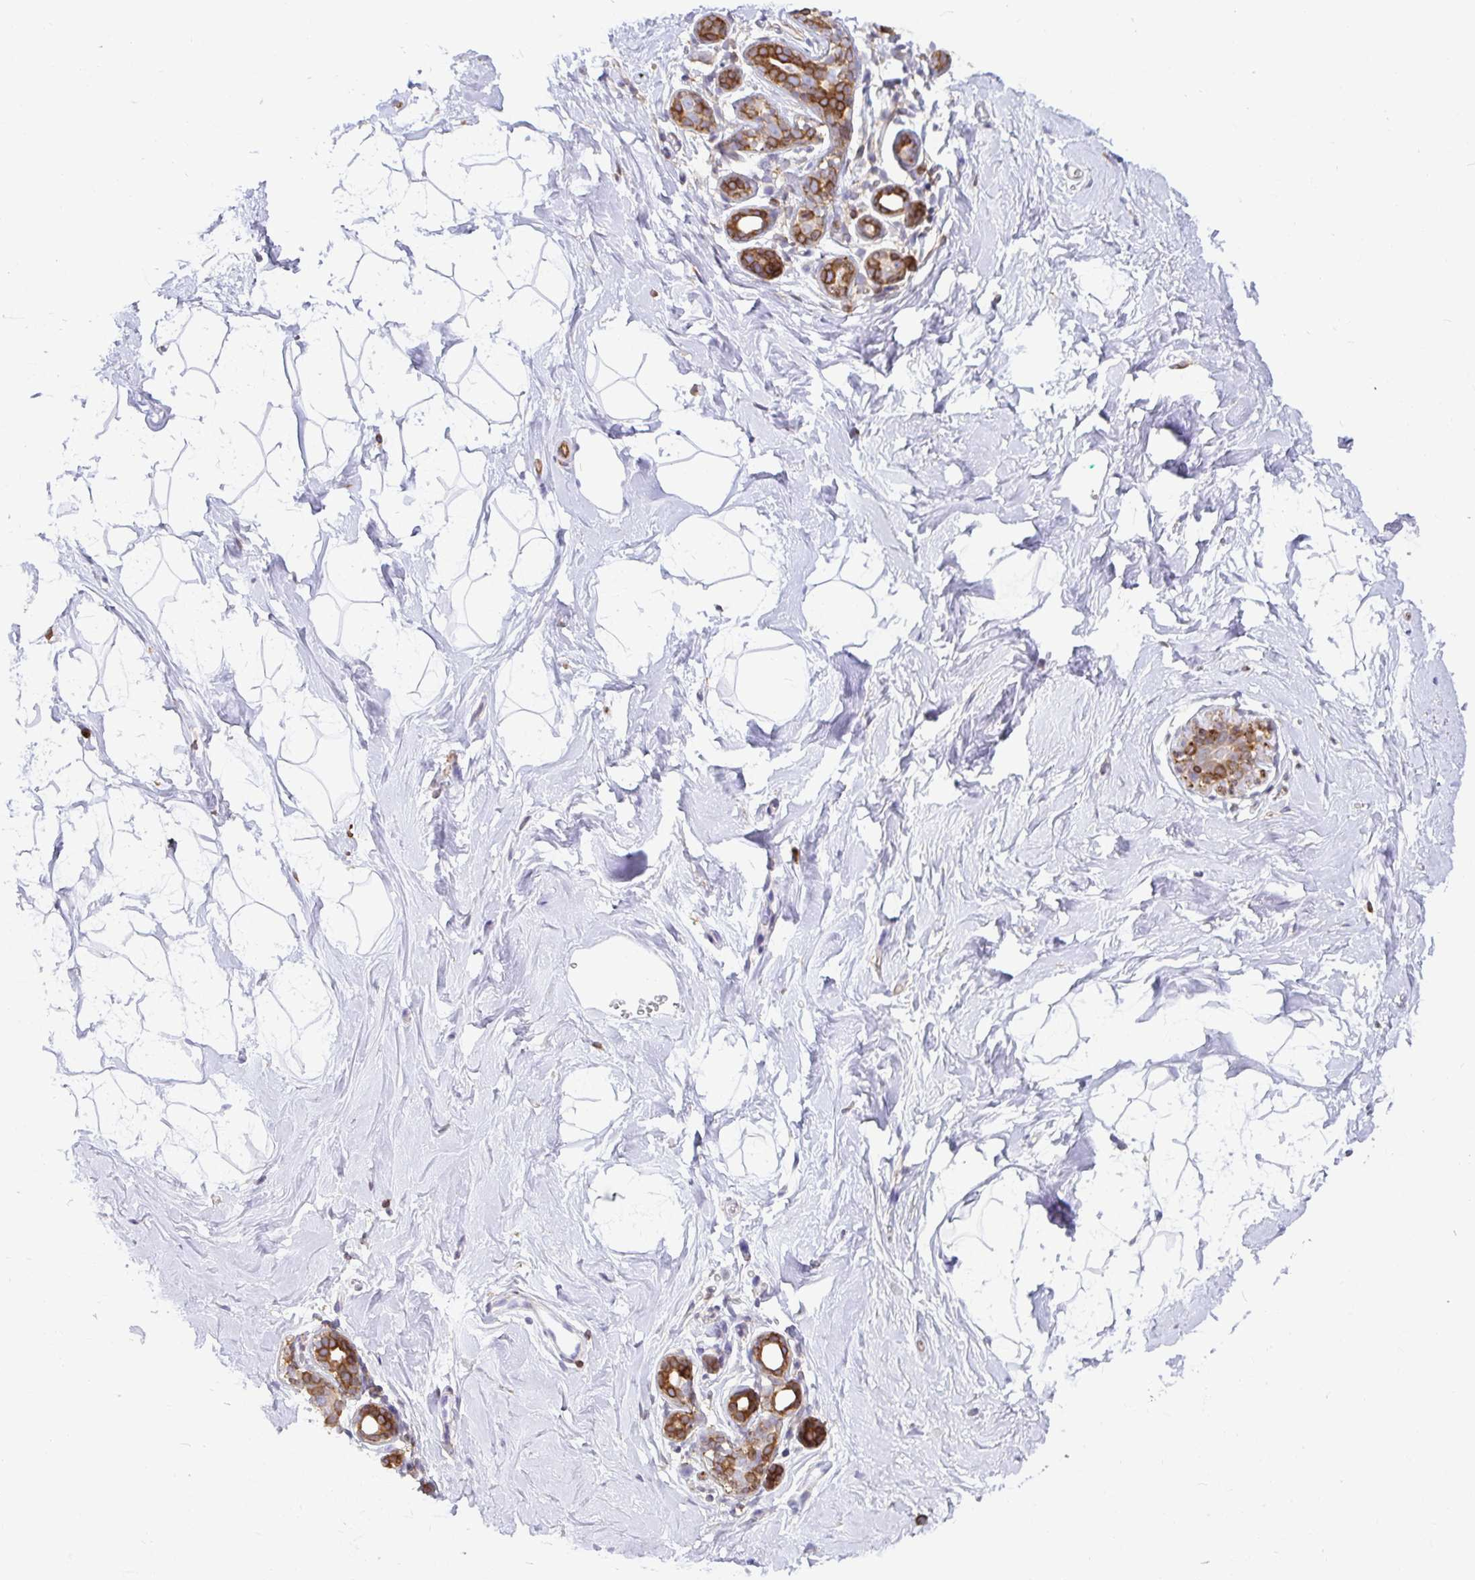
{"staining": {"intensity": "negative", "quantity": "none", "location": "none"}, "tissue": "breast", "cell_type": "Adipocytes", "image_type": "normal", "snomed": [{"axis": "morphology", "description": "Normal tissue, NOS"}, {"axis": "topography", "description": "Breast"}], "caption": "Immunohistochemistry of normal breast displays no staining in adipocytes.", "gene": "TP53I11", "patient": {"sex": "female", "age": 32}}